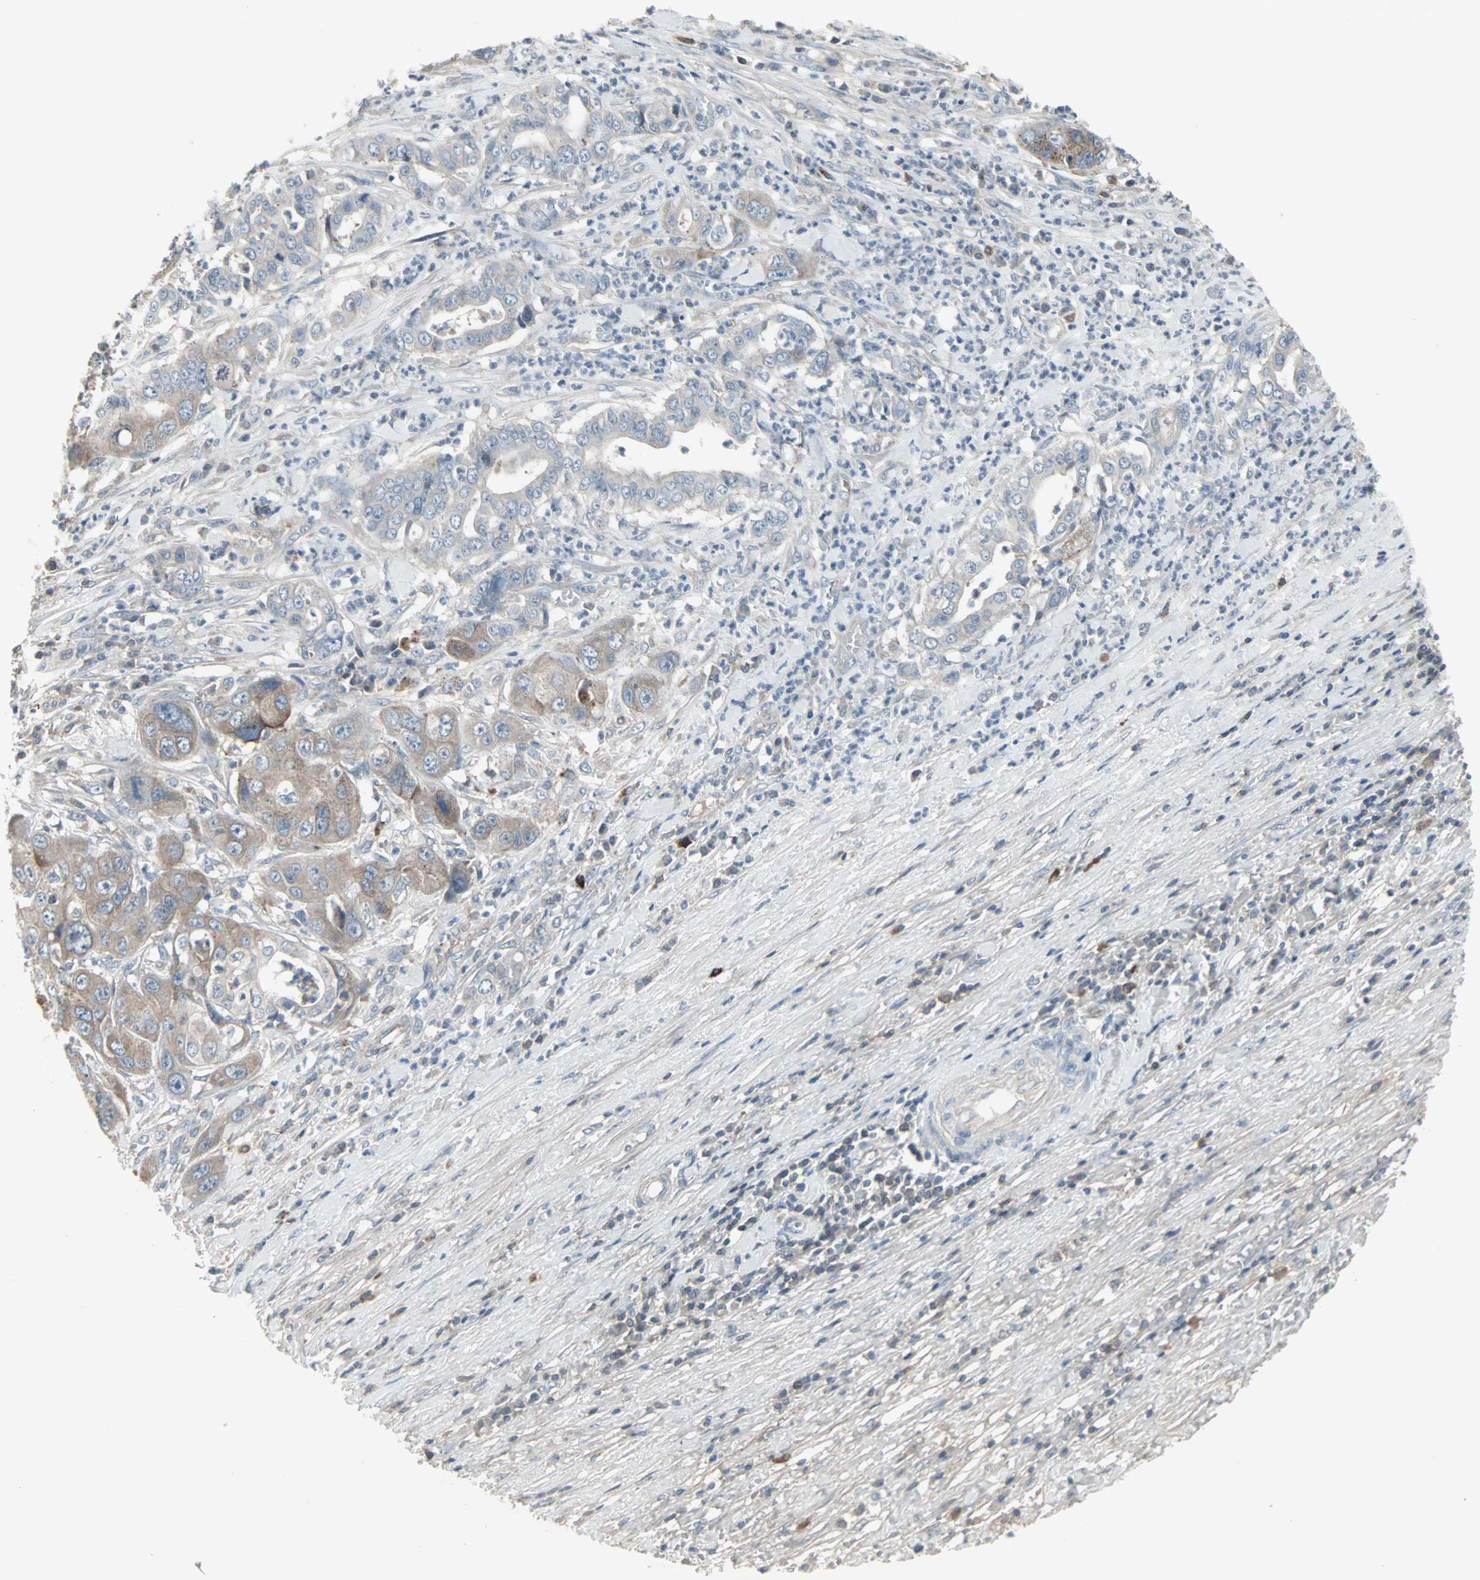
{"staining": {"intensity": "weak", "quantity": "25%-75%", "location": "cytoplasmic/membranous"}, "tissue": "liver cancer", "cell_type": "Tumor cells", "image_type": "cancer", "snomed": [{"axis": "morphology", "description": "Cholangiocarcinoma"}, {"axis": "topography", "description": "Liver"}], "caption": "Human liver cancer (cholangiocarcinoma) stained with a protein marker exhibits weak staining in tumor cells.", "gene": "ZSCAN32", "patient": {"sex": "female", "age": 61}}